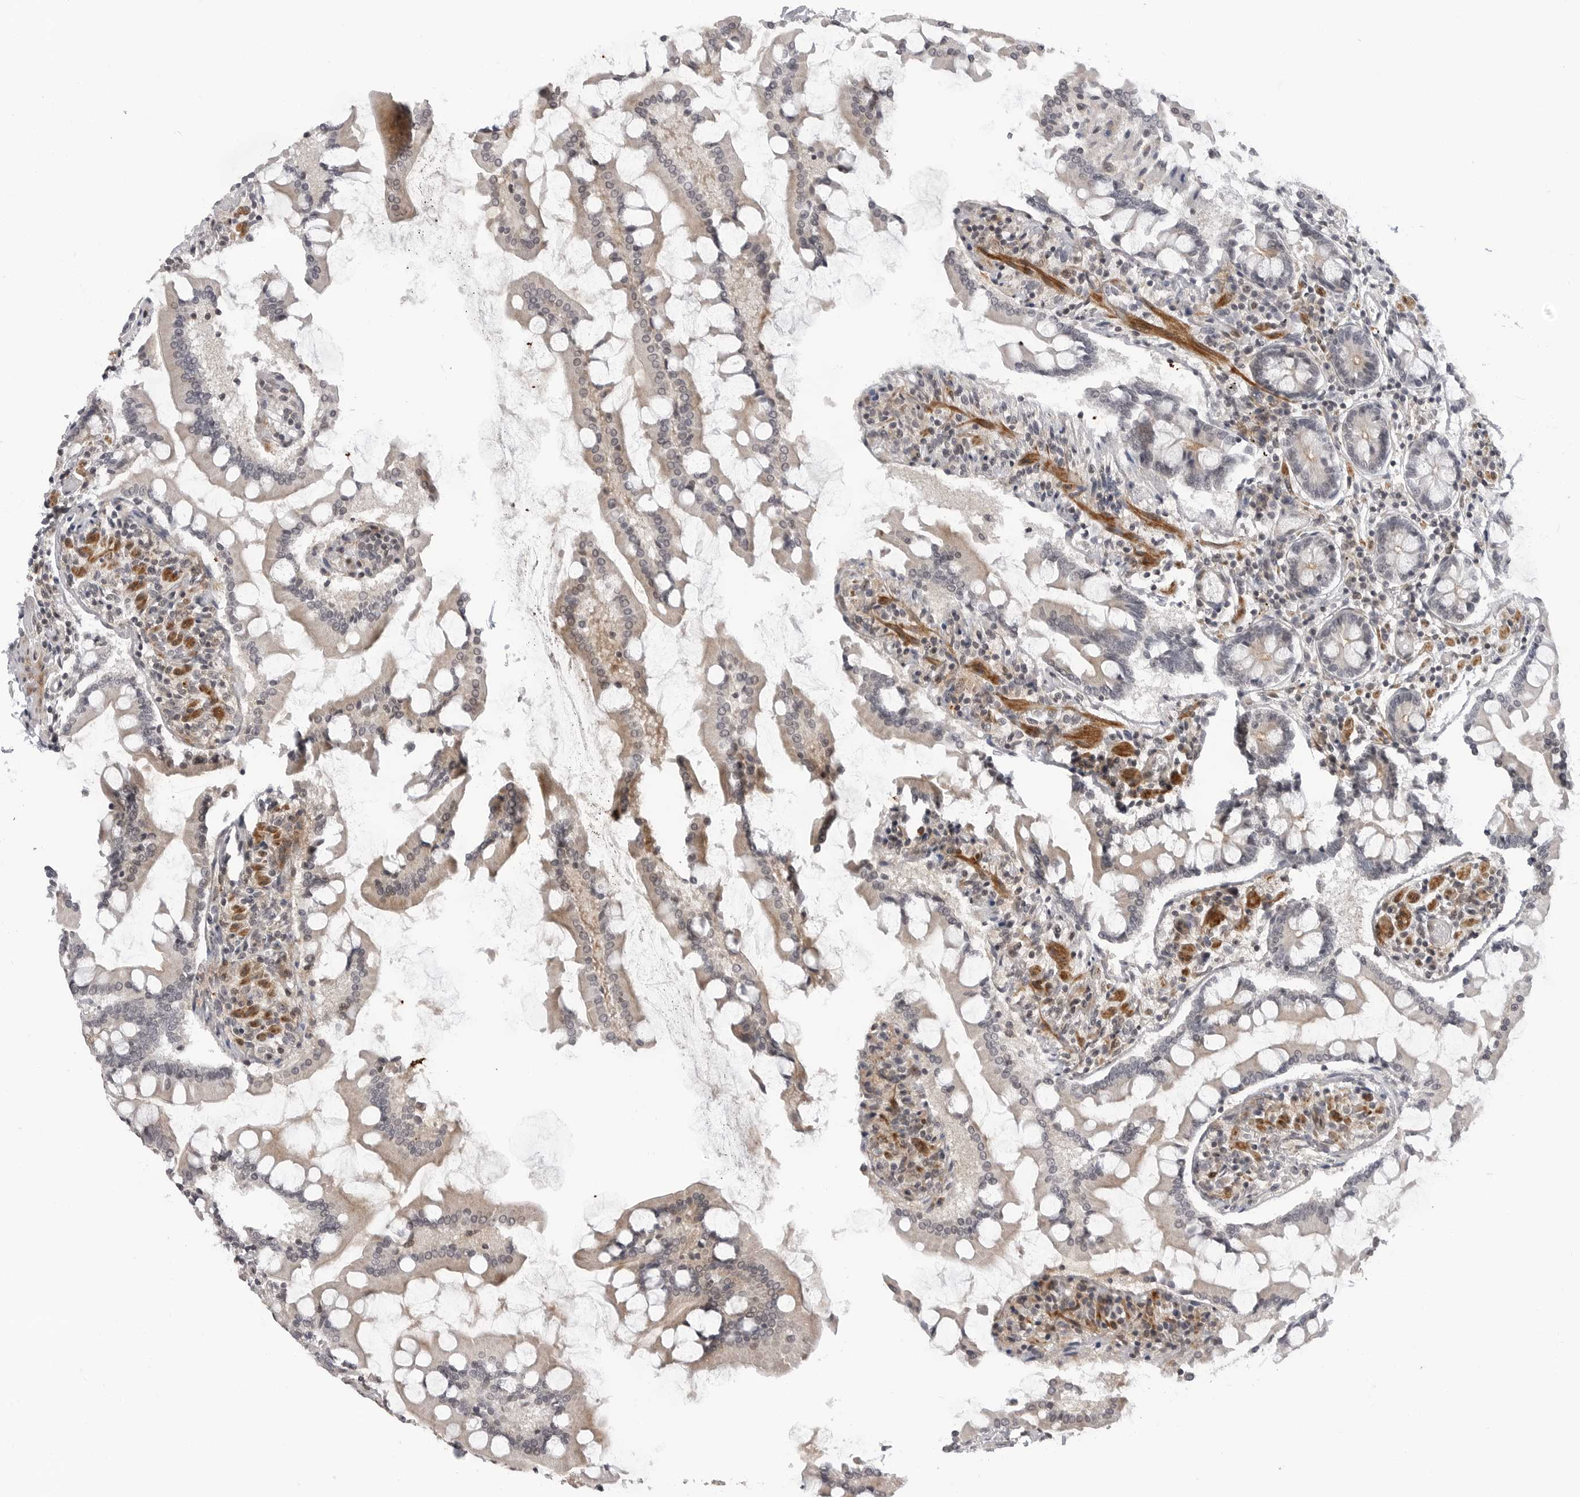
{"staining": {"intensity": "moderate", "quantity": "<25%", "location": "cytoplasmic/membranous"}, "tissue": "small intestine", "cell_type": "Glandular cells", "image_type": "normal", "snomed": [{"axis": "morphology", "description": "Normal tissue, NOS"}, {"axis": "topography", "description": "Small intestine"}], "caption": "About <25% of glandular cells in normal human small intestine reveal moderate cytoplasmic/membranous protein staining as visualized by brown immunohistochemical staining.", "gene": "ADAMTS5", "patient": {"sex": "male", "age": 41}}